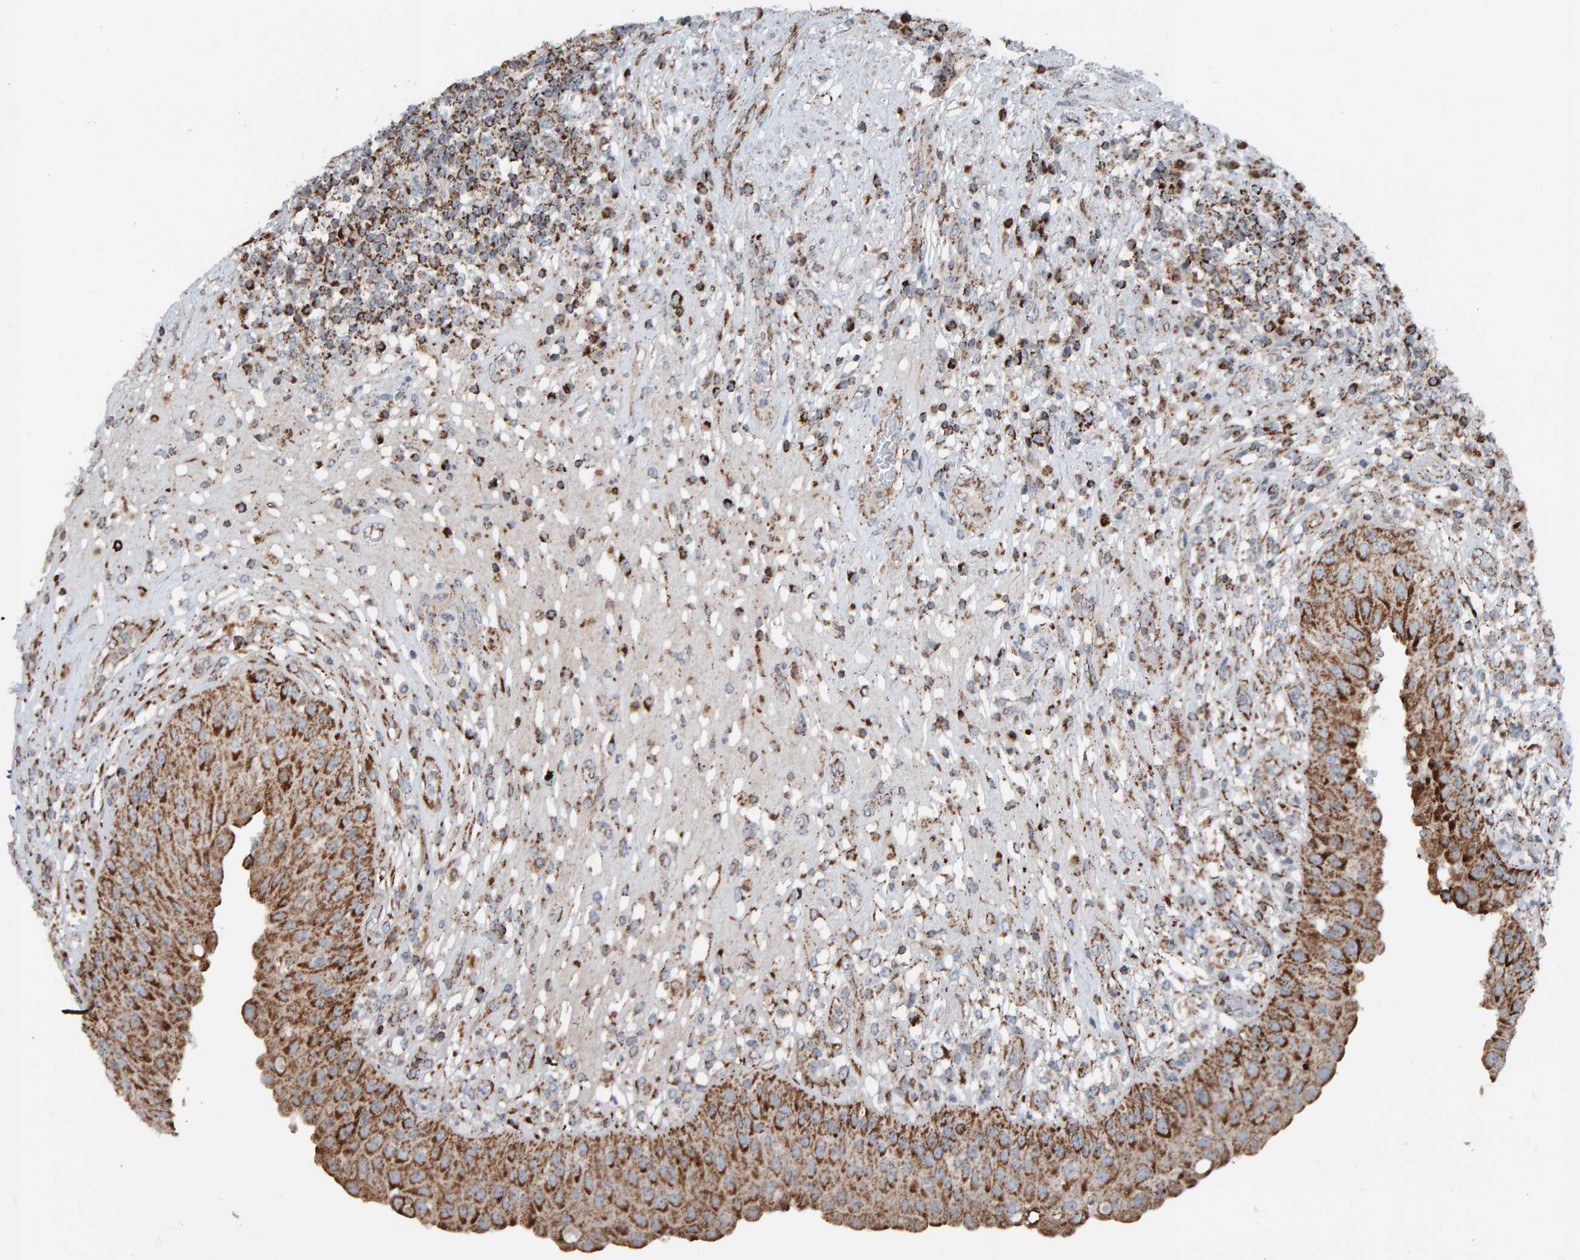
{"staining": {"intensity": "strong", "quantity": ">75%", "location": "cytoplasmic/membranous"}, "tissue": "urinary bladder", "cell_type": "Urothelial cells", "image_type": "normal", "snomed": [{"axis": "morphology", "description": "Normal tissue, NOS"}, {"axis": "topography", "description": "Urinary bladder"}], "caption": "IHC image of unremarkable urinary bladder: urinary bladder stained using immunohistochemistry shows high levels of strong protein expression localized specifically in the cytoplasmic/membranous of urothelial cells, appearing as a cytoplasmic/membranous brown color.", "gene": "ZNF48", "patient": {"sex": "female", "age": 62}}